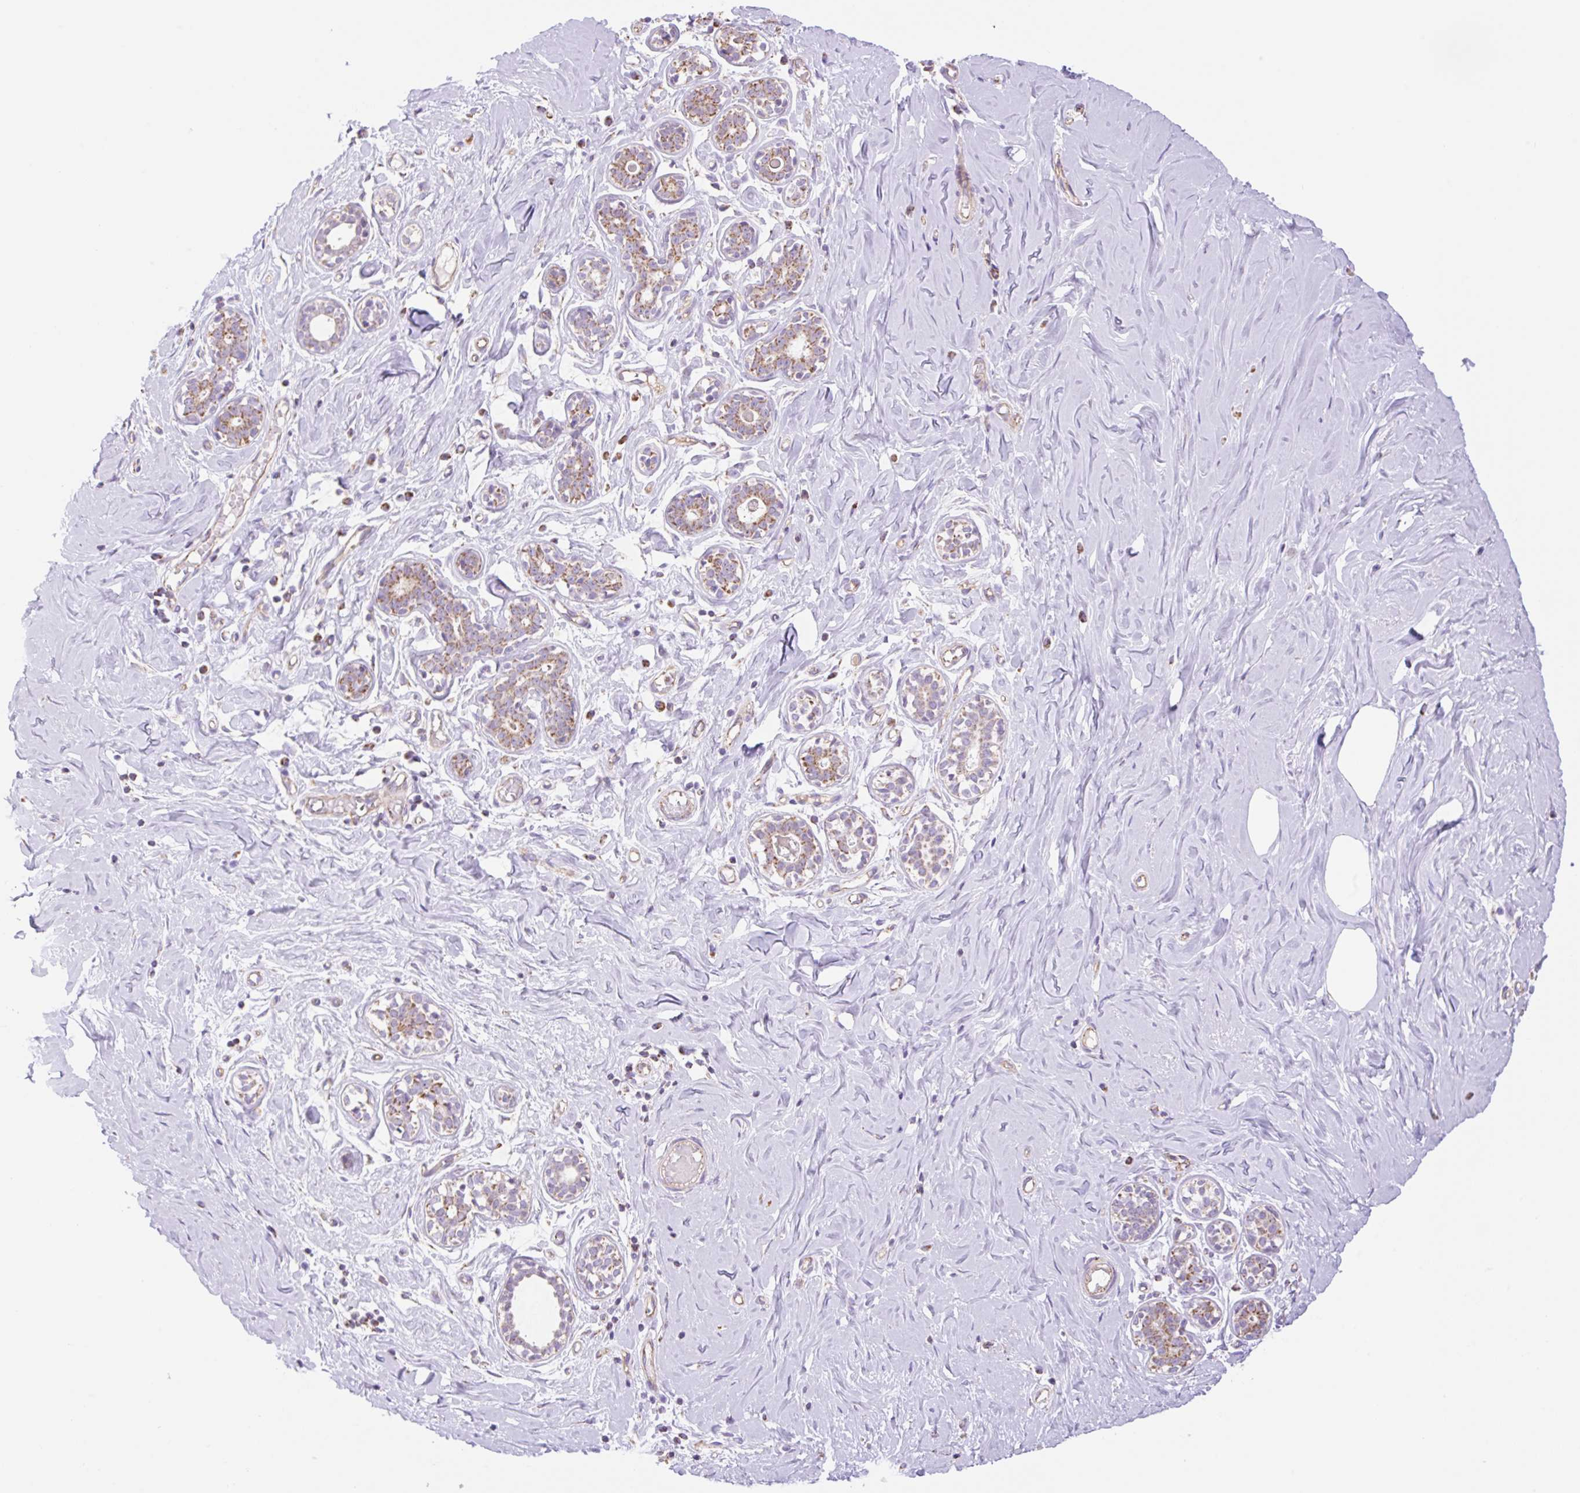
{"staining": {"intensity": "negative", "quantity": "none", "location": "none"}, "tissue": "breast", "cell_type": "Adipocytes", "image_type": "normal", "snomed": [{"axis": "morphology", "description": "Normal tissue, NOS"}, {"axis": "topography", "description": "Breast"}], "caption": "Immunohistochemistry (IHC) of benign breast shows no staining in adipocytes. (DAB (3,3'-diaminobenzidine) immunohistochemistry, high magnification).", "gene": "ESAM", "patient": {"sex": "female", "age": 27}}